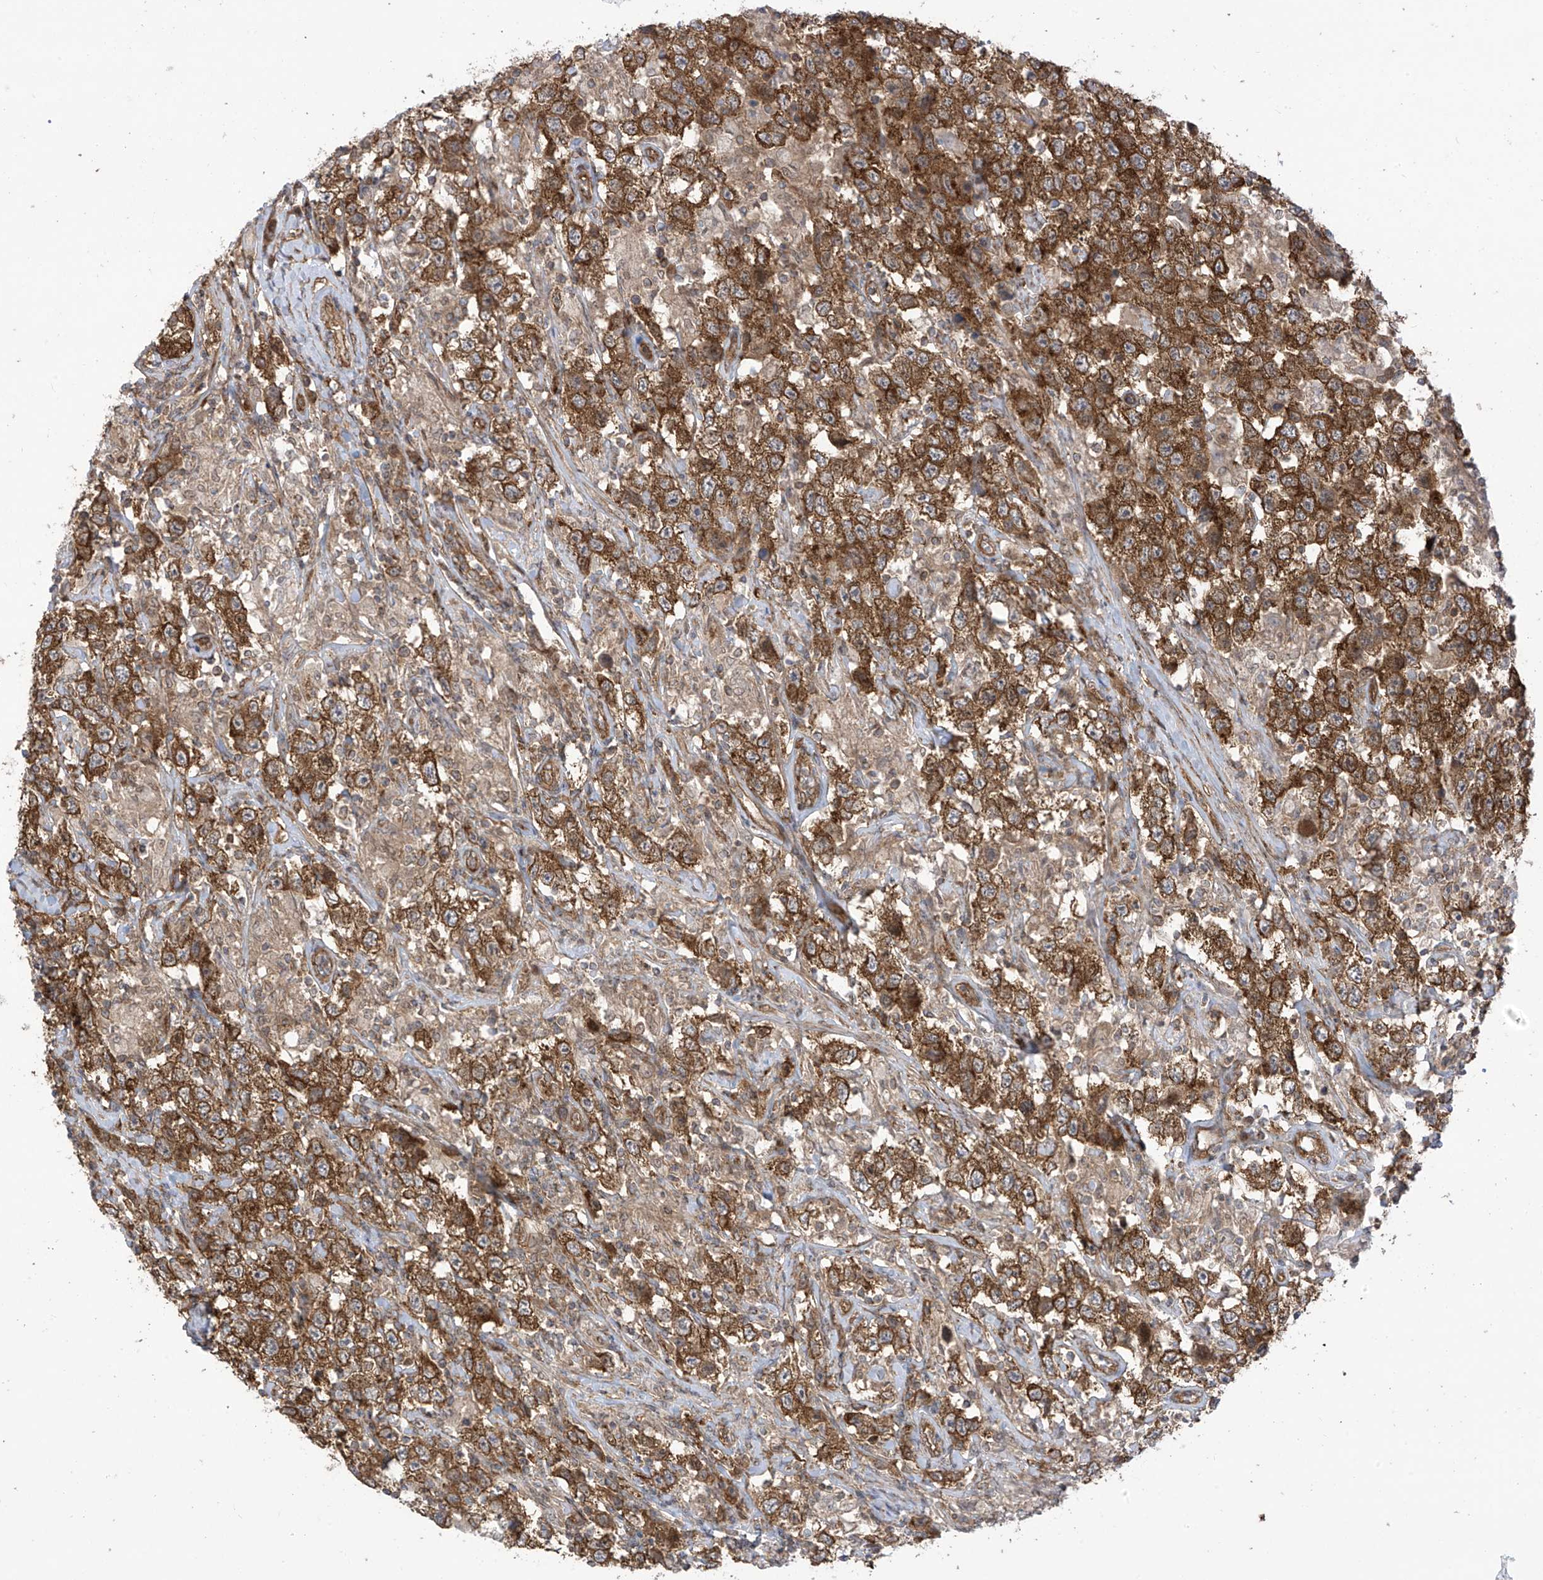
{"staining": {"intensity": "strong", "quantity": ">75%", "location": "cytoplasmic/membranous"}, "tissue": "testis cancer", "cell_type": "Tumor cells", "image_type": "cancer", "snomed": [{"axis": "morphology", "description": "Seminoma, NOS"}, {"axis": "topography", "description": "Testis"}], "caption": "Immunohistochemical staining of seminoma (testis) reveals high levels of strong cytoplasmic/membranous protein positivity in approximately >75% of tumor cells.", "gene": "REPS1", "patient": {"sex": "male", "age": 41}}